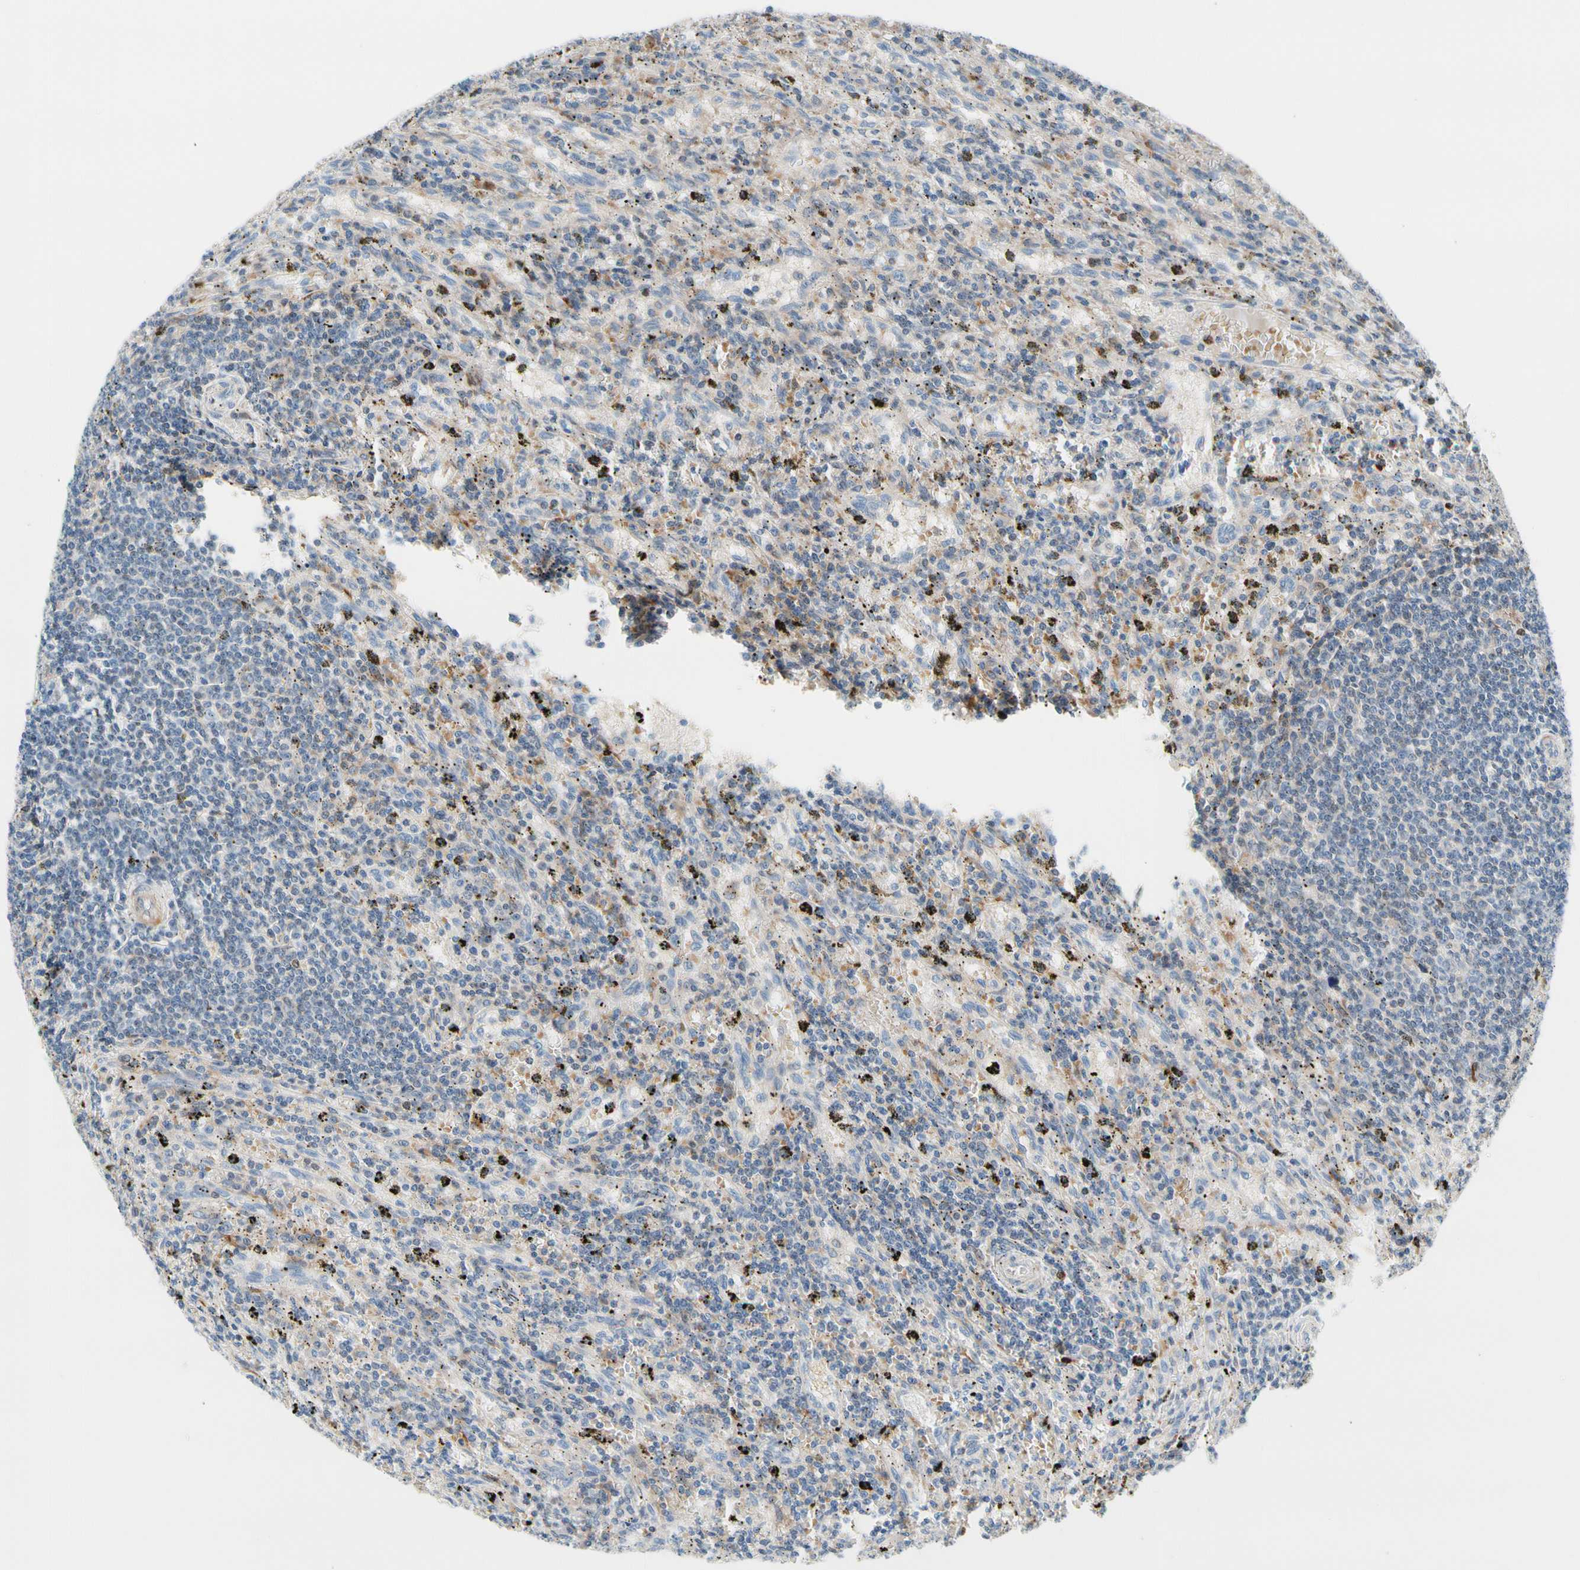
{"staining": {"intensity": "negative", "quantity": "none", "location": "none"}, "tissue": "lymphoma", "cell_type": "Tumor cells", "image_type": "cancer", "snomed": [{"axis": "morphology", "description": "Malignant lymphoma, non-Hodgkin's type, Low grade"}, {"axis": "topography", "description": "Spleen"}], "caption": "This is a image of immunohistochemistry (IHC) staining of malignant lymphoma, non-Hodgkin's type (low-grade), which shows no expression in tumor cells.", "gene": "MAP3K3", "patient": {"sex": "male", "age": 76}}